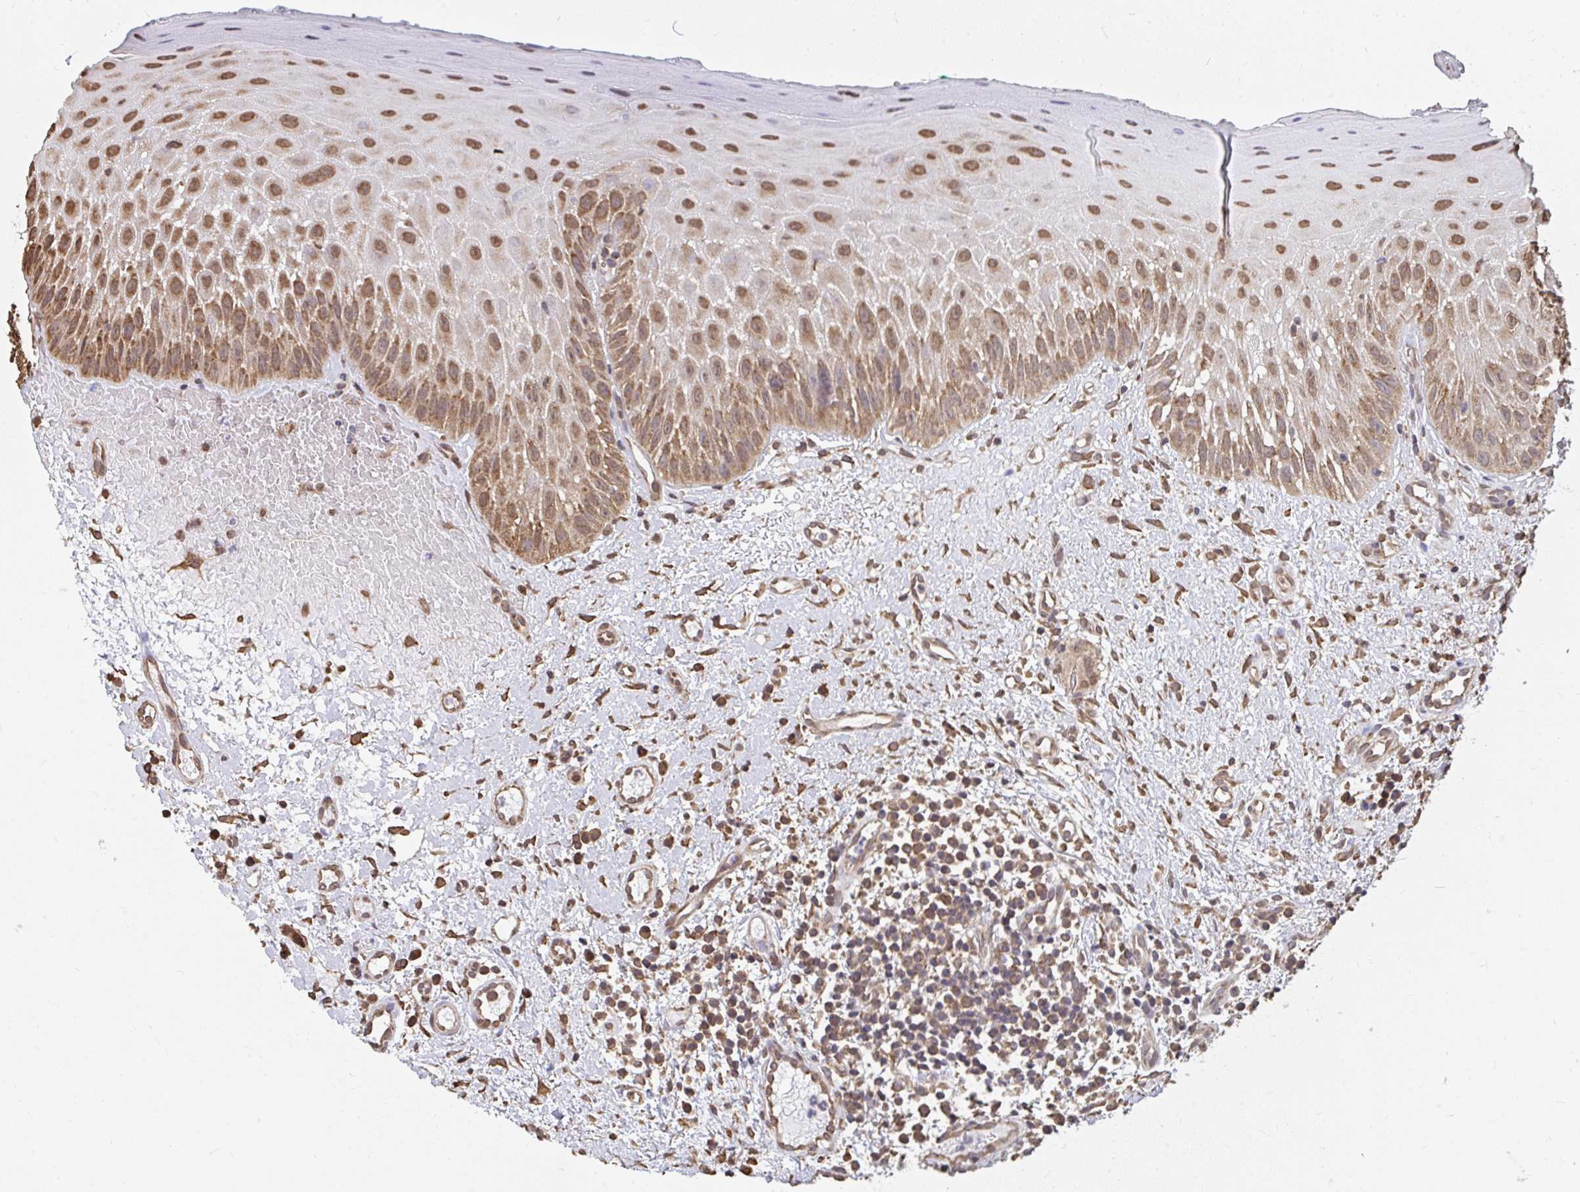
{"staining": {"intensity": "moderate", "quantity": ">75%", "location": "cytoplasmic/membranous,nuclear"}, "tissue": "oral mucosa", "cell_type": "Squamous epithelial cells", "image_type": "normal", "snomed": [{"axis": "morphology", "description": "Normal tissue, NOS"}, {"axis": "topography", "description": "Oral tissue"}, {"axis": "topography", "description": "Tounge, NOS"}], "caption": "Immunohistochemistry histopathology image of normal human oral mucosa stained for a protein (brown), which demonstrates medium levels of moderate cytoplasmic/membranous,nuclear staining in approximately >75% of squamous epithelial cells.", "gene": "SYNCRIP", "patient": {"sex": "male", "age": 83}}